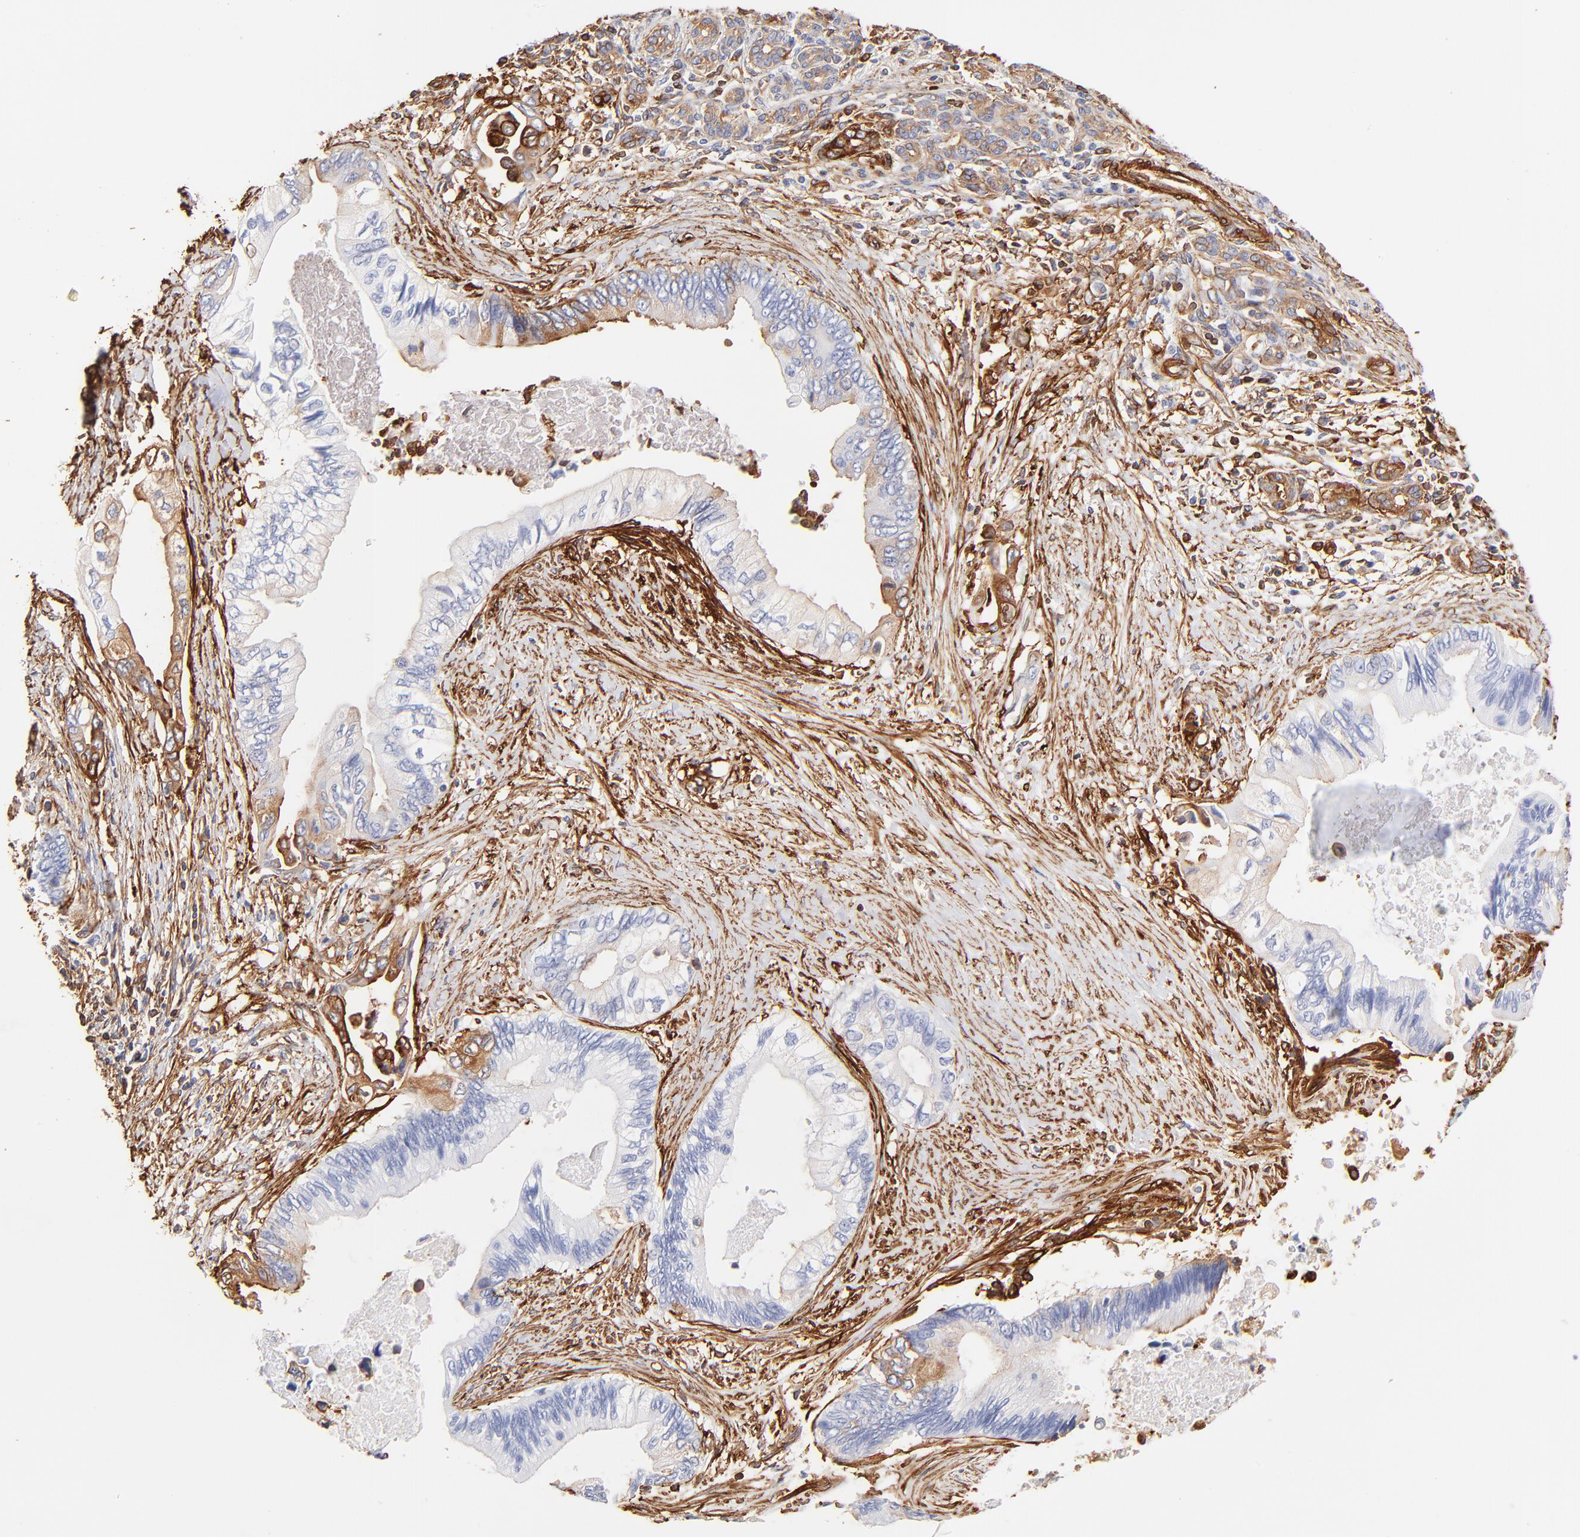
{"staining": {"intensity": "moderate", "quantity": "<25%", "location": "cytoplasmic/membranous"}, "tissue": "pancreatic cancer", "cell_type": "Tumor cells", "image_type": "cancer", "snomed": [{"axis": "morphology", "description": "Adenocarcinoma, NOS"}, {"axis": "topography", "description": "Pancreas"}], "caption": "Moderate cytoplasmic/membranous protein staining is appreciated in about <25% of tumor cells in pancreatic cancer (adenocarcinoma).", "gene": "FLNA", "patient": {"sex": "female", "age": 66}}